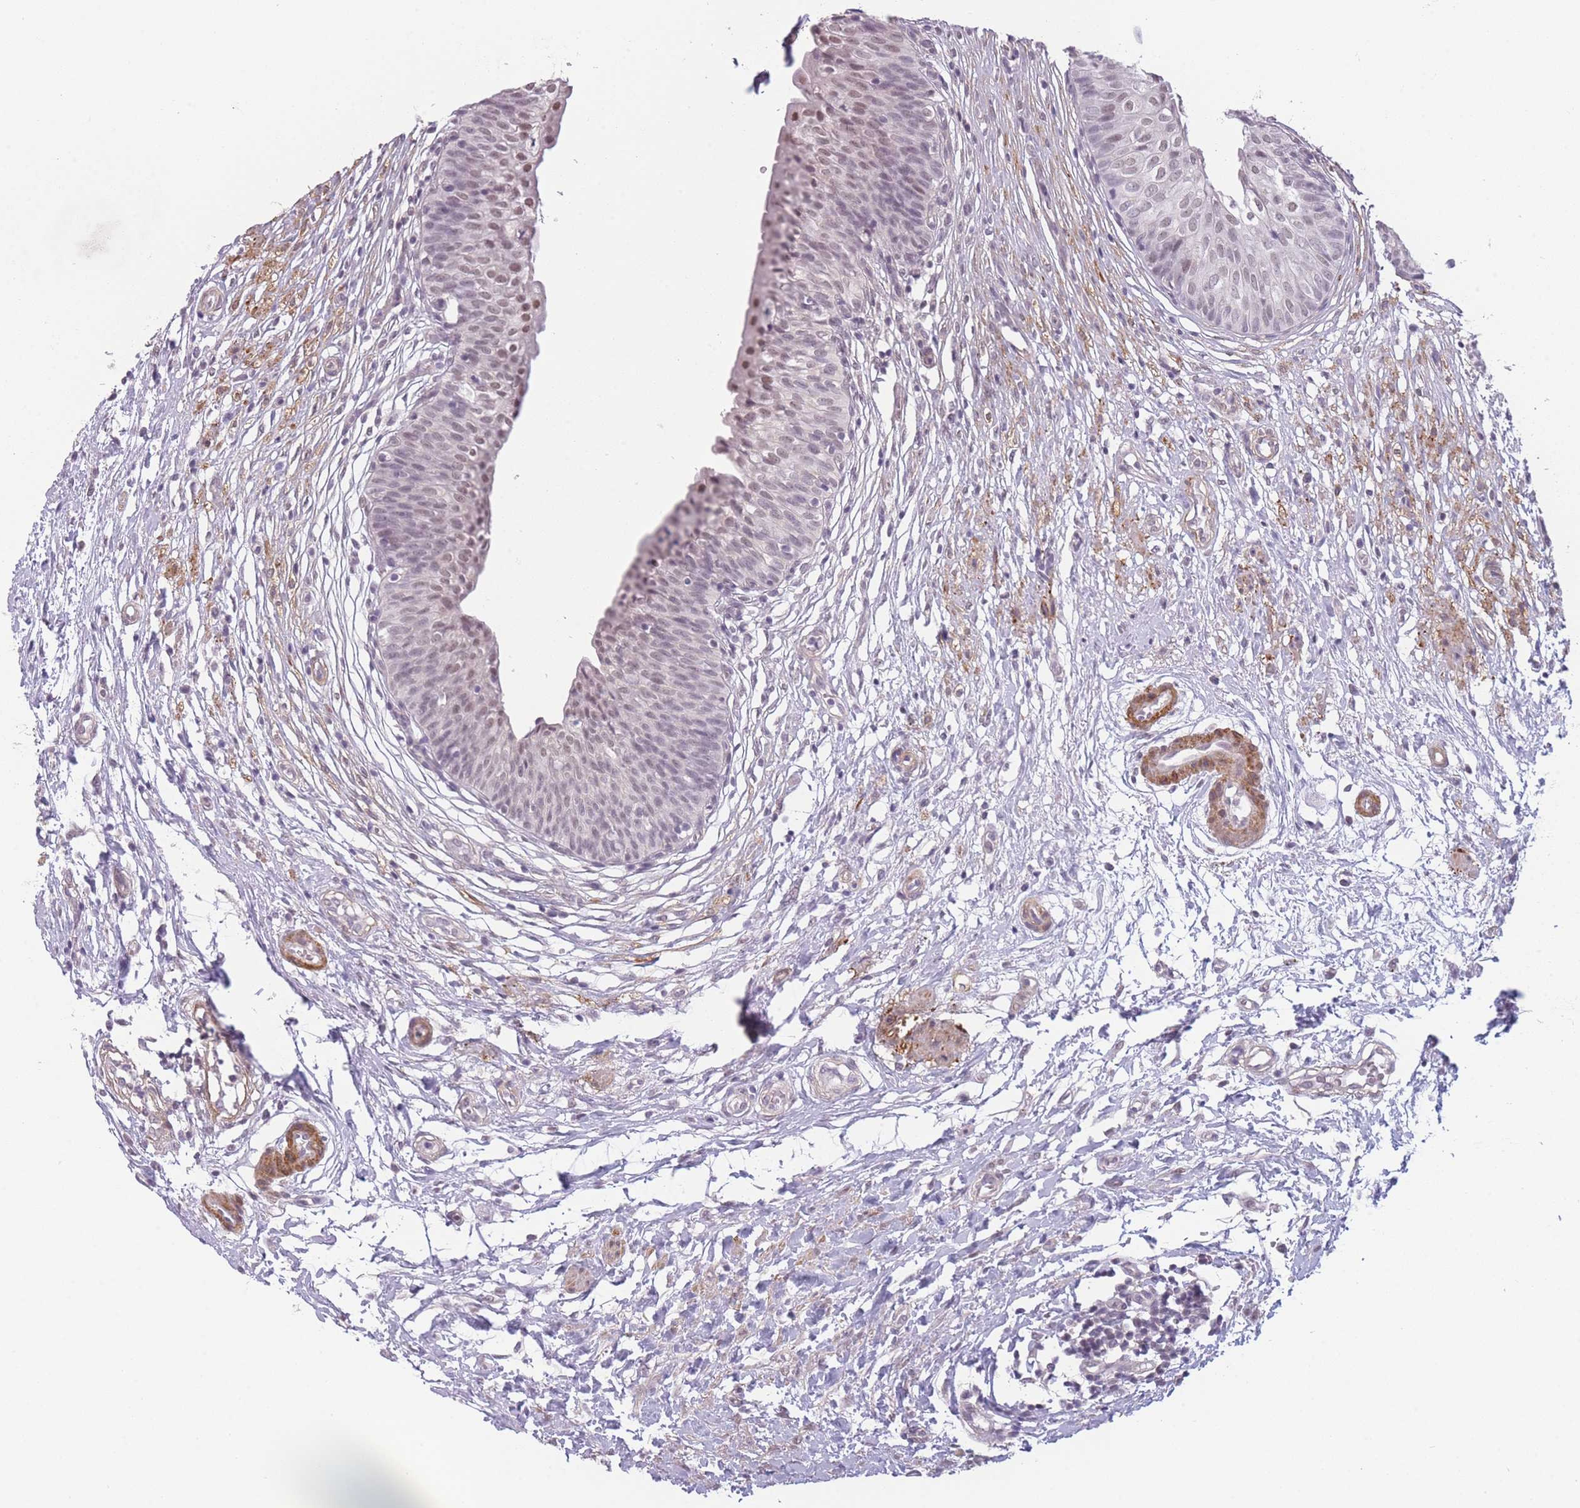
{"staining": {"intensity": "moderate", "quantity": ">75%", "location": "nuclear"}, "tissue": "urinary bladder", "cell_type": "Urothelial cells", "image_type": "normal", "snomed": [{"axis": "morphology", "description": "Normal tissue, NOS"}, {"axis": "topography", "description": "Urinary bladder"}], "caption": "An immunohistochemistry photomicrograph of normal tissue is shown. Protein staining in brown shows moderate nuclear positivity in urinary bladder within urothelial cells. (Brightfield microscopy of DAB IHC at high magnification).", "gene": "SIN3B", "patient": {"sex": "male", "age": 55}}